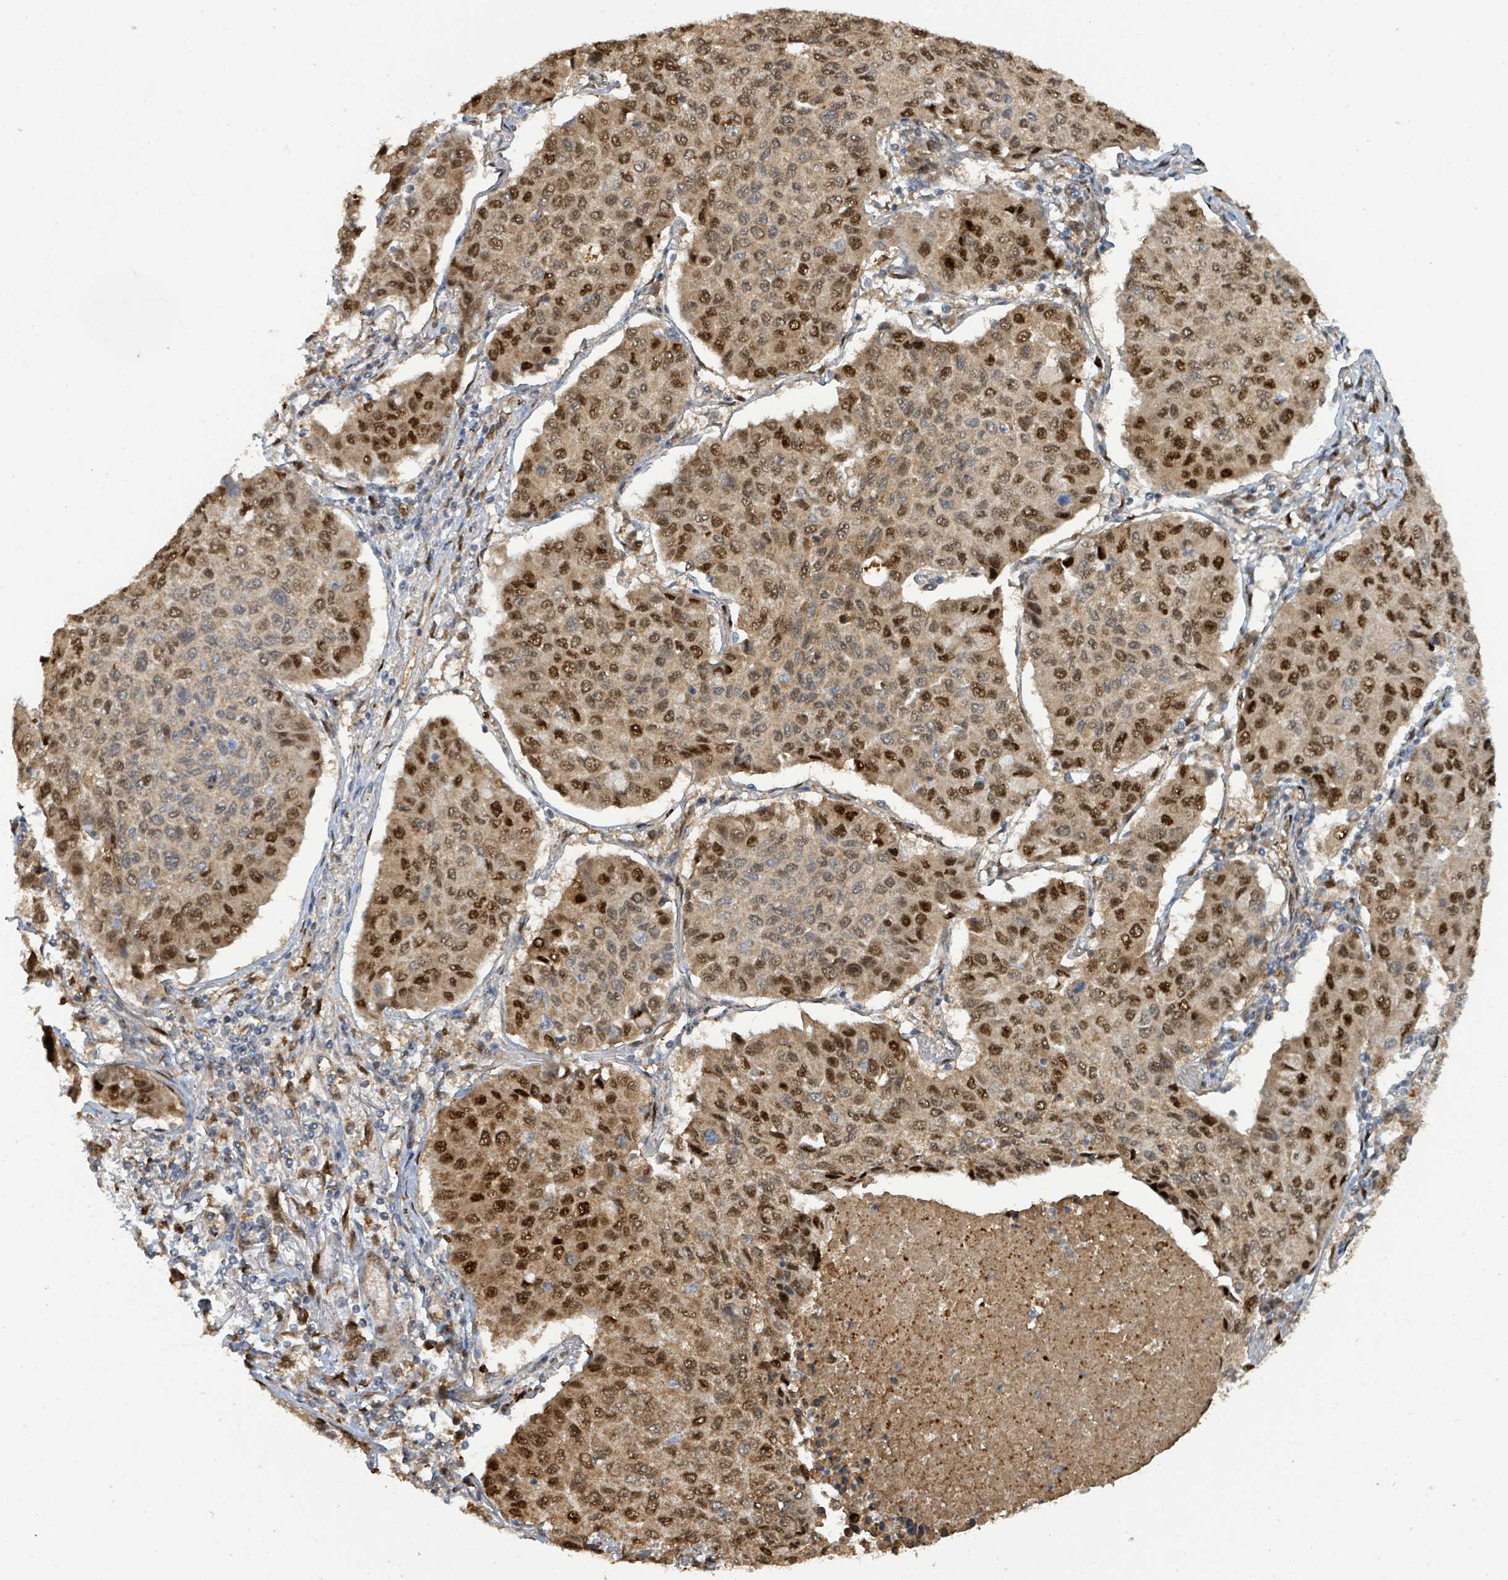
{"staining": {"intensity": "strong", "quantity": ">75%", "location": "cytoplasmic/membranous,nuclear"}, "tissue": "lung cancer", "cell_type": "Tumor cells", "image_type": "cancer", "snomed": [{"axis": "morphology", "description": "Squamous cell carcinoma, NOS"}, {"axis": "topography", "description": "Lung"}], "caption": "A high amount of strong cytoplasmic/membranous and nuclear staining is identified in about >75% of tumor cells in squamous cell carcinoma (lung) tissue. Immunohistochemistry (ihc) stains the protein of interest in brown and the nuclei are stained blue.", "gene": "PSMB7", "patient": {"sex": "male", "age": 74}}